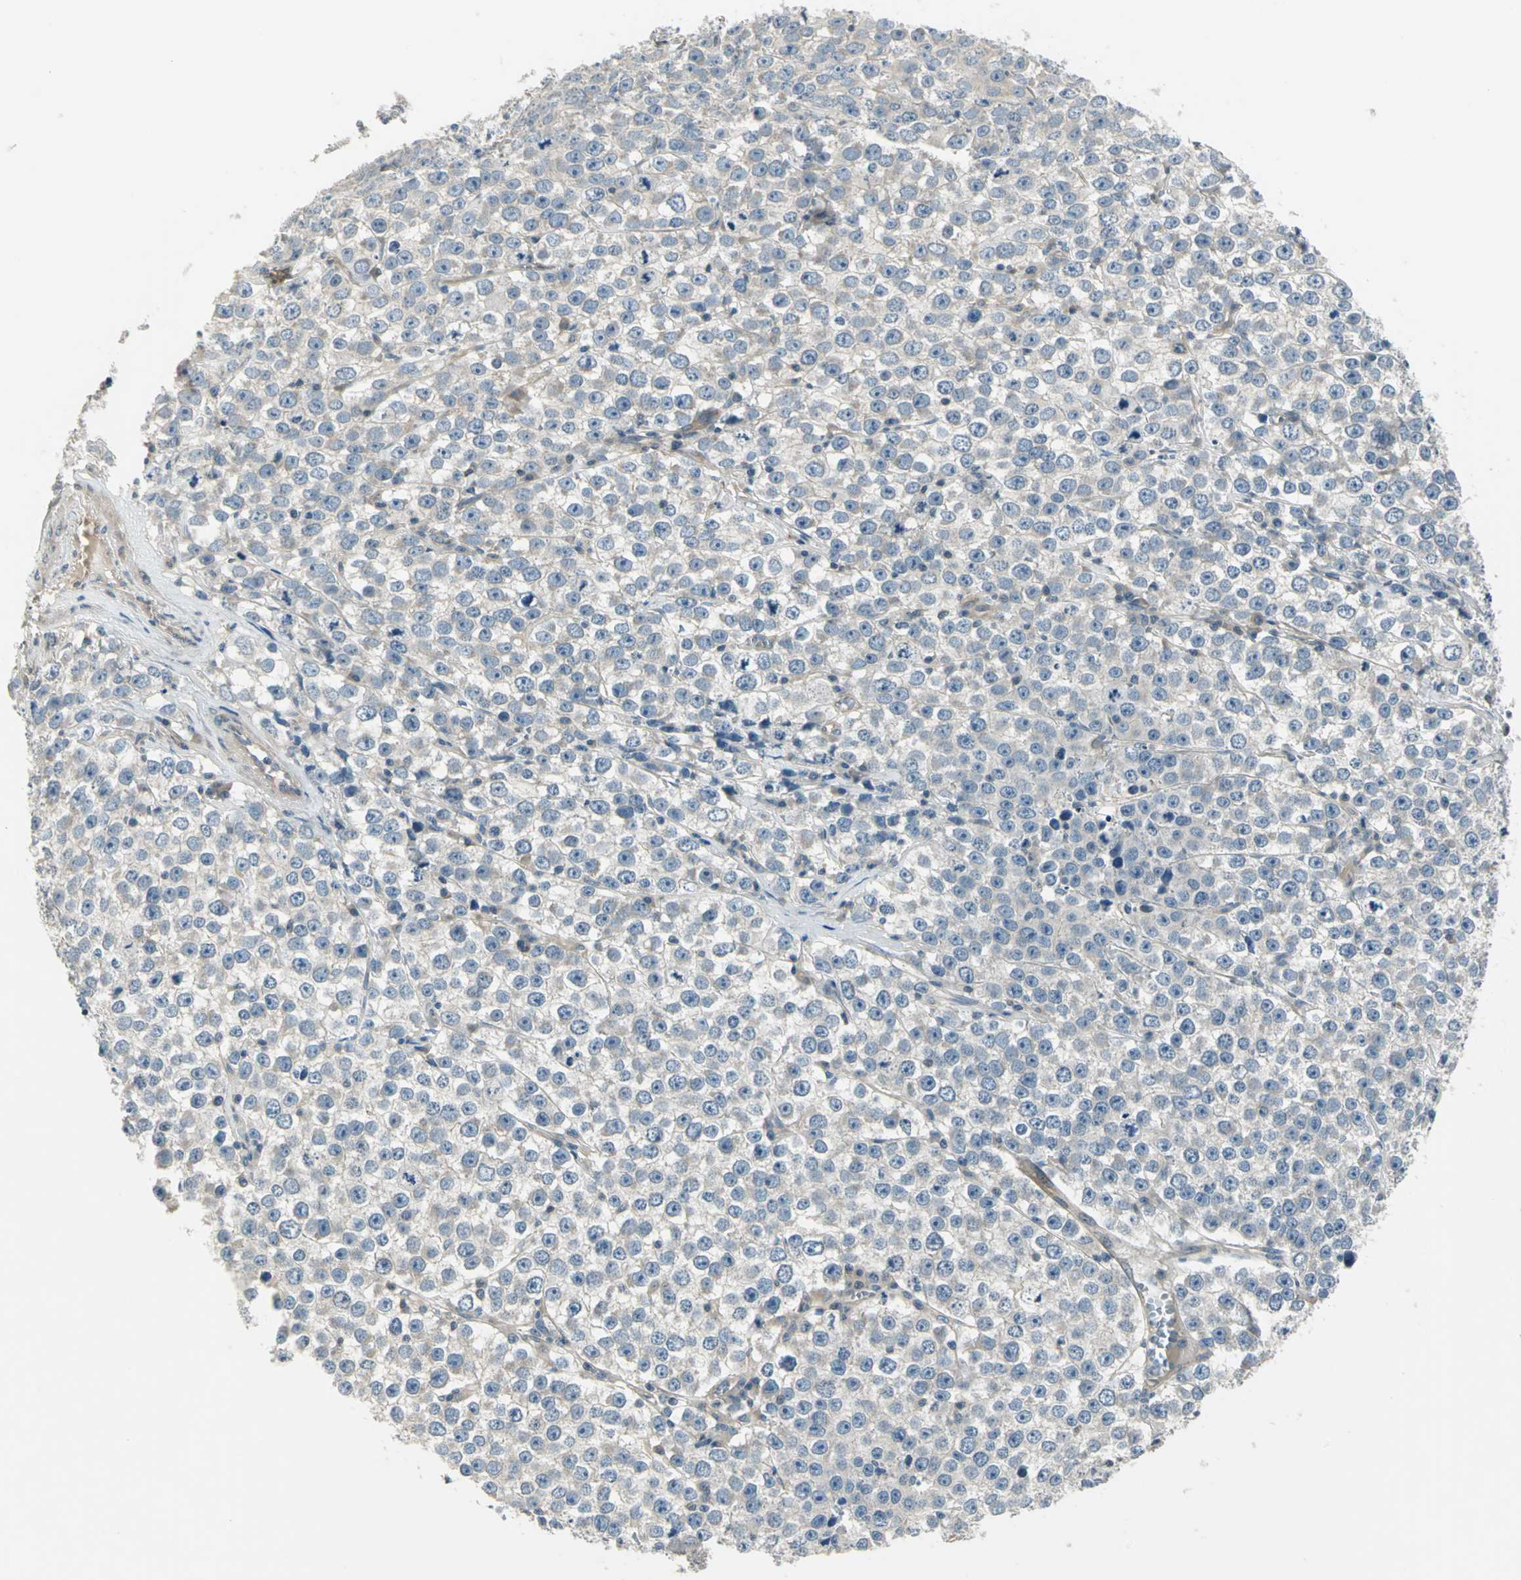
{"staining": {"intensity": "weak", "quantity": "25%-75%", "location": "cytoplasmic/membranous"}, "tissue": "testis cancer", "cell_type": "Tumor cells", "image_type": "cancer", "snomed": [{"axis": "morphology", "description": "Seminoma, NOS"}, {"axis": "morphology", "description": "Carcinoma, Embryonal, NOS"}, {"axis": "topography", "description": "Testis"}], "caption": "Protein staining reveals weak cytoplasmic/membranous staining in approximately 25%-75% of tumor cells in testis cancer.", "gene": "PRKAA1", "patient": {"sex": "male", "age": 52}}